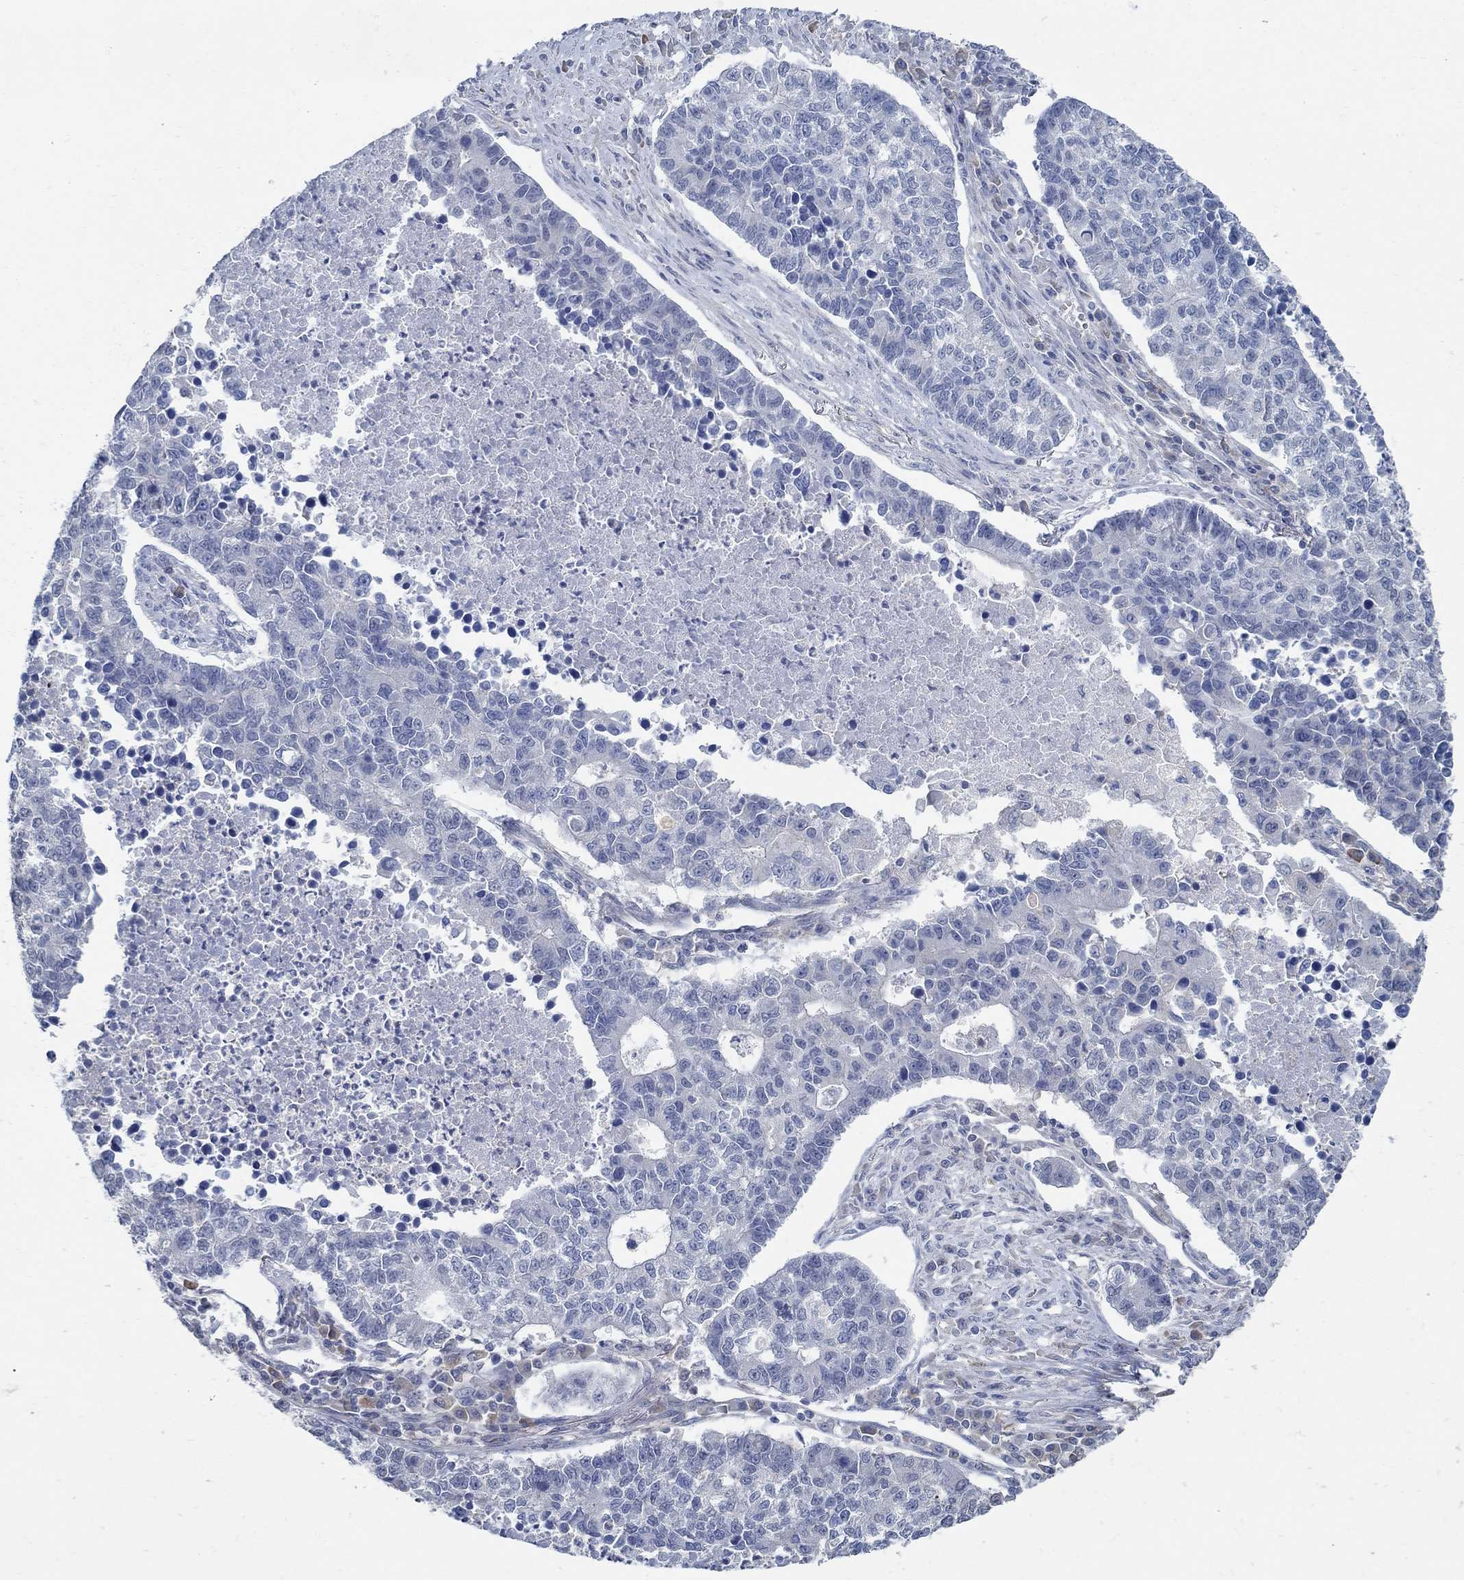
{"staining": {"intensity": "negative", "quantity": "none", "location": "none"}, "tissue": "lung cancer", "cell_type": "Tumor cells", "image_type": "cancer", "snomed": [{"axis": "morphology", "description": "Adenocarcinoma, NOS"}, {"axis": "topography", "description": "Lung"}], "caption": "The immunohistochemistry photomicrograph has no significant positivity in tumor cells of adenocarcinoma (lung) tissue.", "gene": "PCDH11X", "patient": {"sex": "male", "age": 57}}